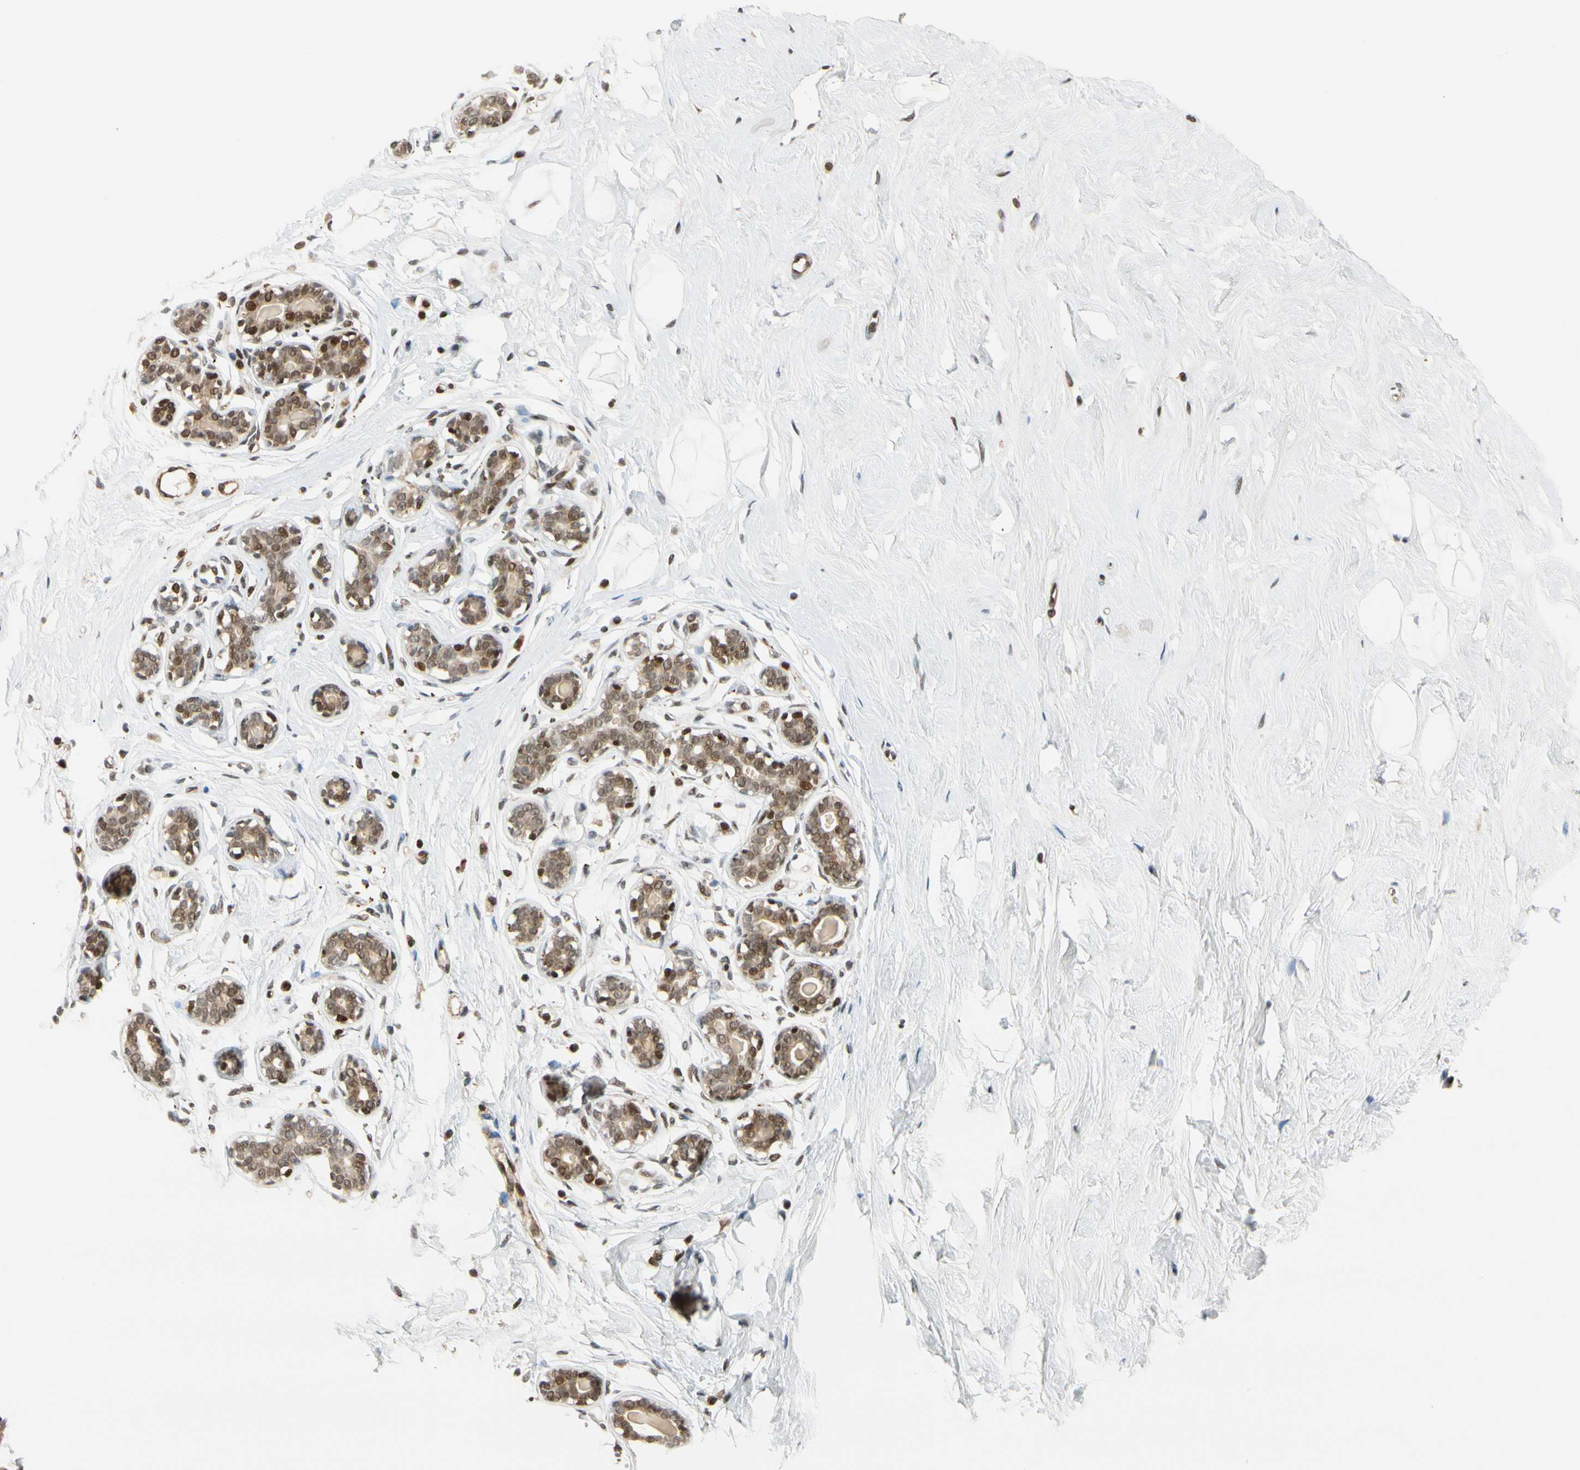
{"staining": {"intensity": "negative", "quantity": "none", "location": "none"}, "tissue": "breast", "cell_type": "Adipocytes", "image_type": "normal", "snomed": [{"axis": "morphology", "description": "Normal tissue, NOS"}, {"axis": "topography", "description": "Breast"}], "caption": "Immunohistochemical staining of benign breast reveals no significant expression in adipocytes.", "gene": "CDK7", "patient": {"sex": "female", "age": 23}}